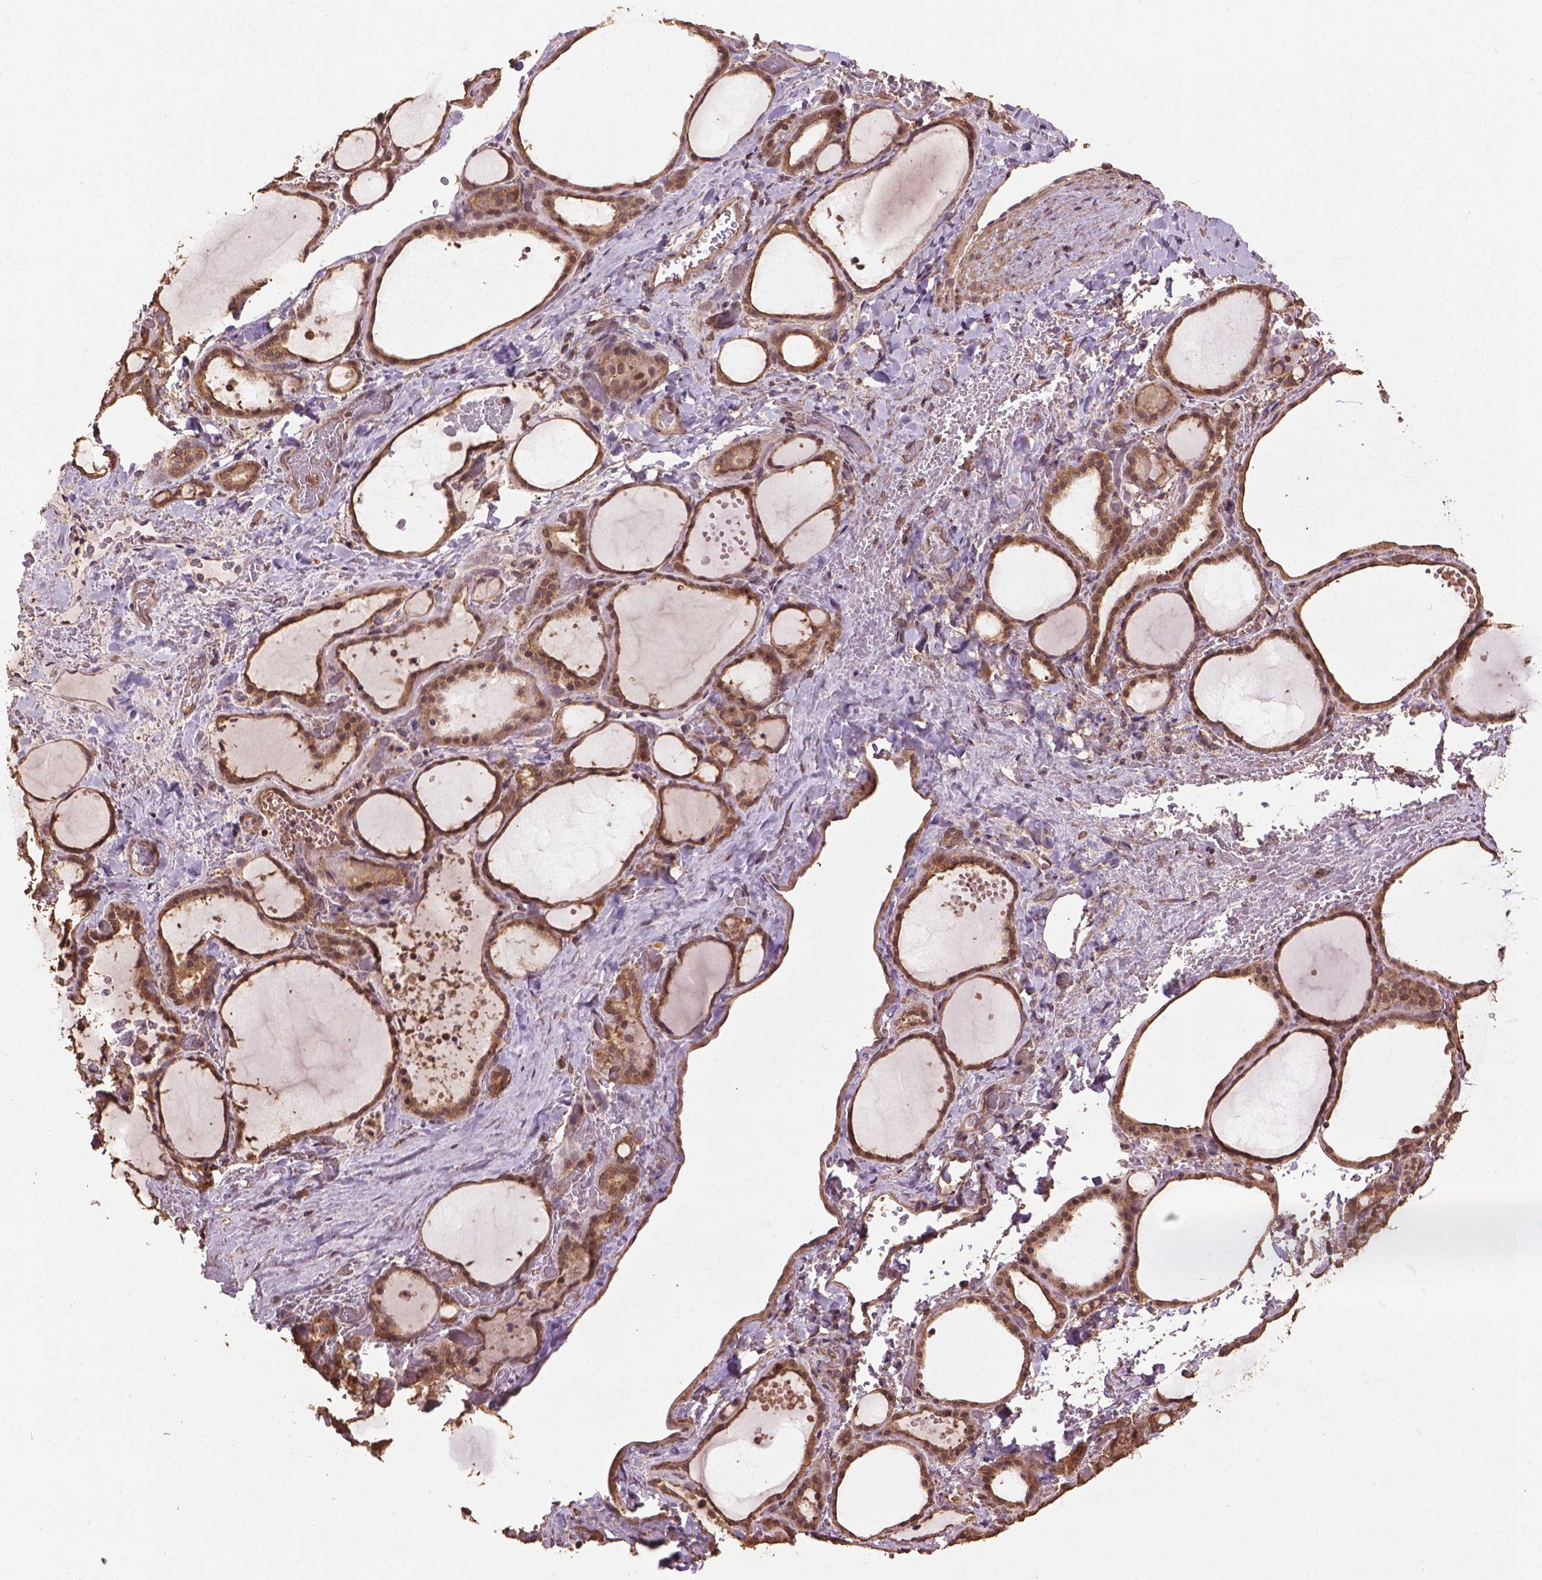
{"staining": {"intensity": "weak", "quantity": ">75%", "location": "cytoplasmic/membranous,nuclear"}, "tissue": "thyroid gland", "cell_type": "Glandular cells", "image_type": "normal", "snomed": [{"axis": "morphology", "description": "Normal tissue, NOS"}, {"axis": "topography", "description": "Thyroid gland"}], "caption": "This histopathology image shows unremarkable thyroid gland stained with immunohistochemistry (IHC) to label a protein in brown. The cytoplasmic/membranous,nuclear of glandular cells show weak positivity for the protein. Nuclei are counter-stained blue.", "gene": "BABAM1", "patient": {"sex": "female", "age": 36}}